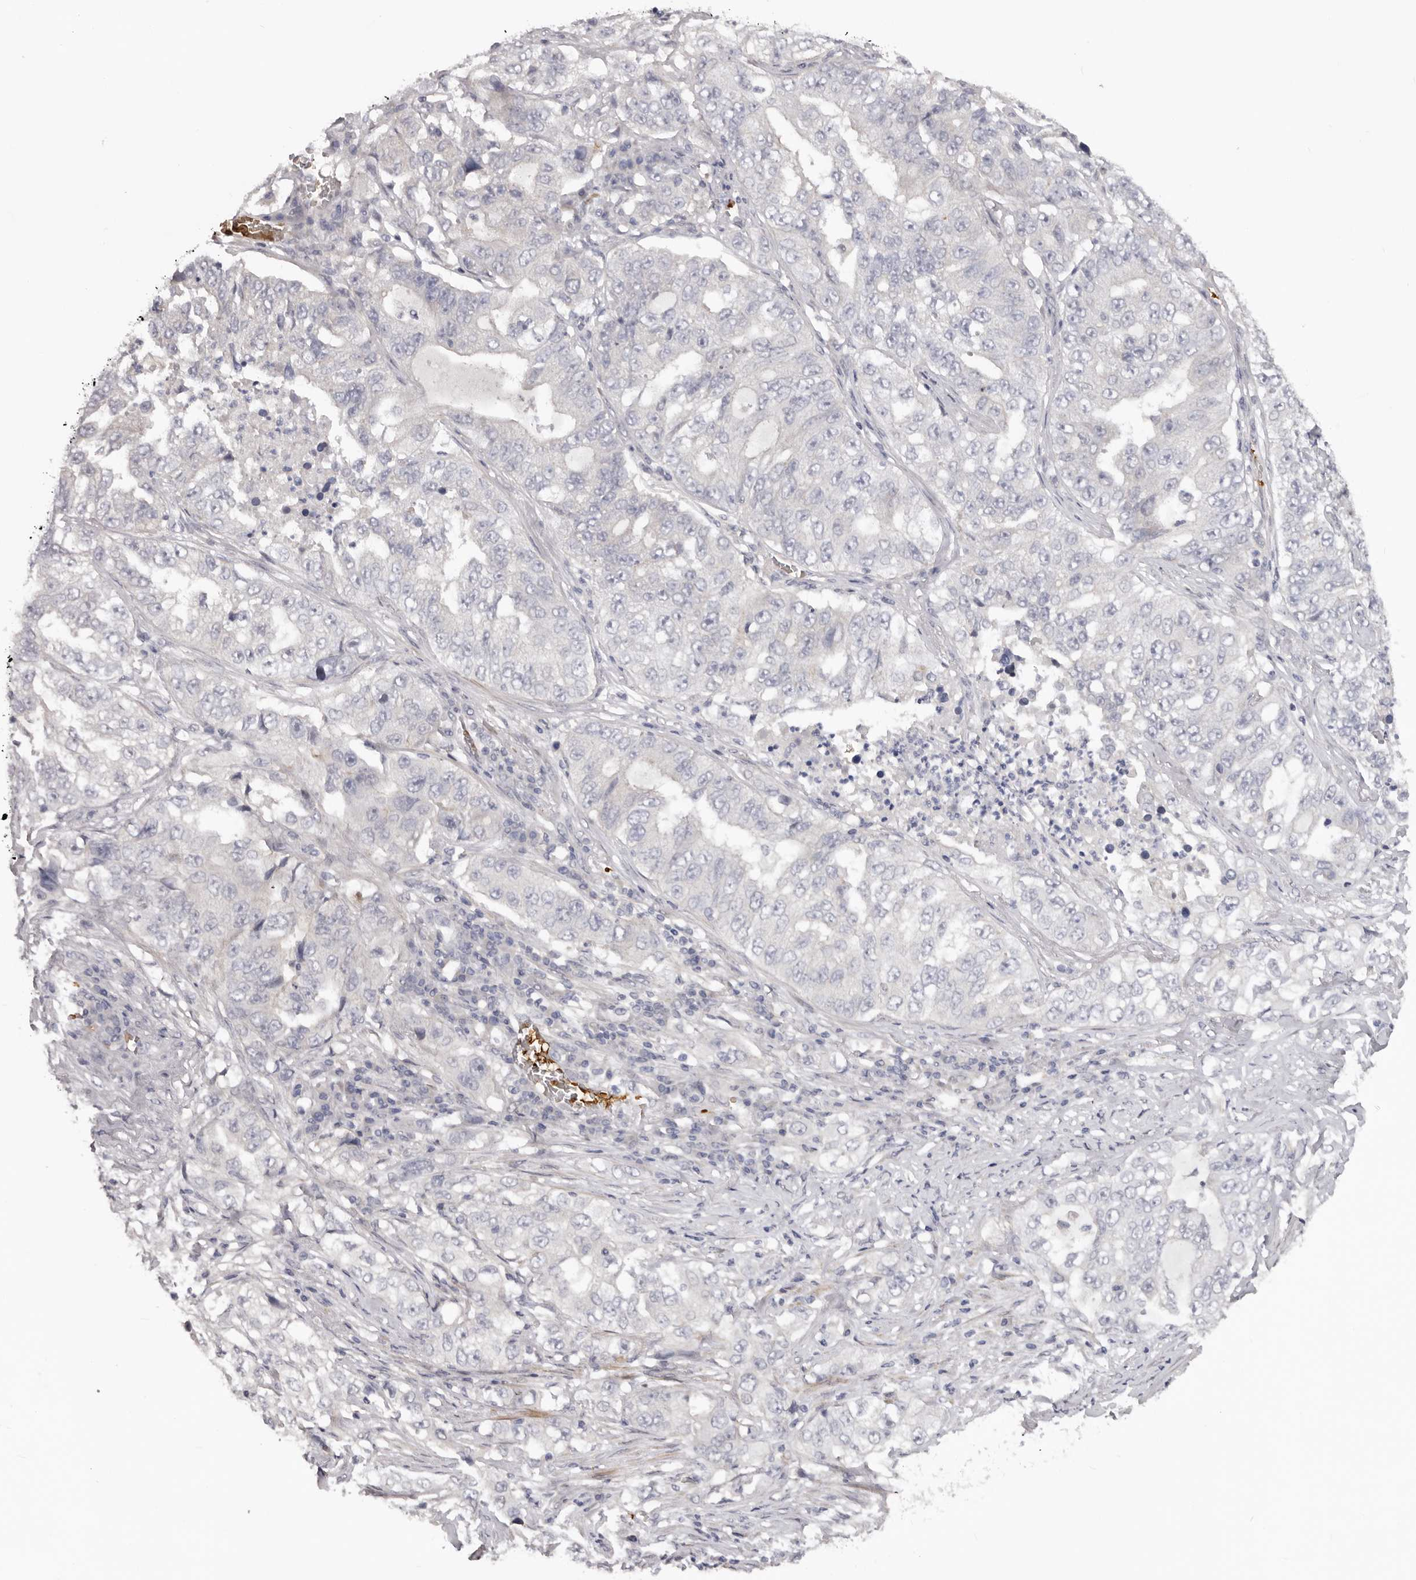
{"staining": {"intensity": "negative", "quantity": "none", "location": "none"}, "tissue": "lung cancer", "cell_type": "Tumor cells", "image_type": "cancer", "snomed": [{"axis": "morphology", "description": "Adenocarcinoma, NOS"}, {"axis": "topography", "description": "Lung"}], "caption": "Tumor cells show no significant positivity in lung cancer (adenocarcinoma).", "gene": "TNR", "patient": {"sex": "female", "age": 51}}